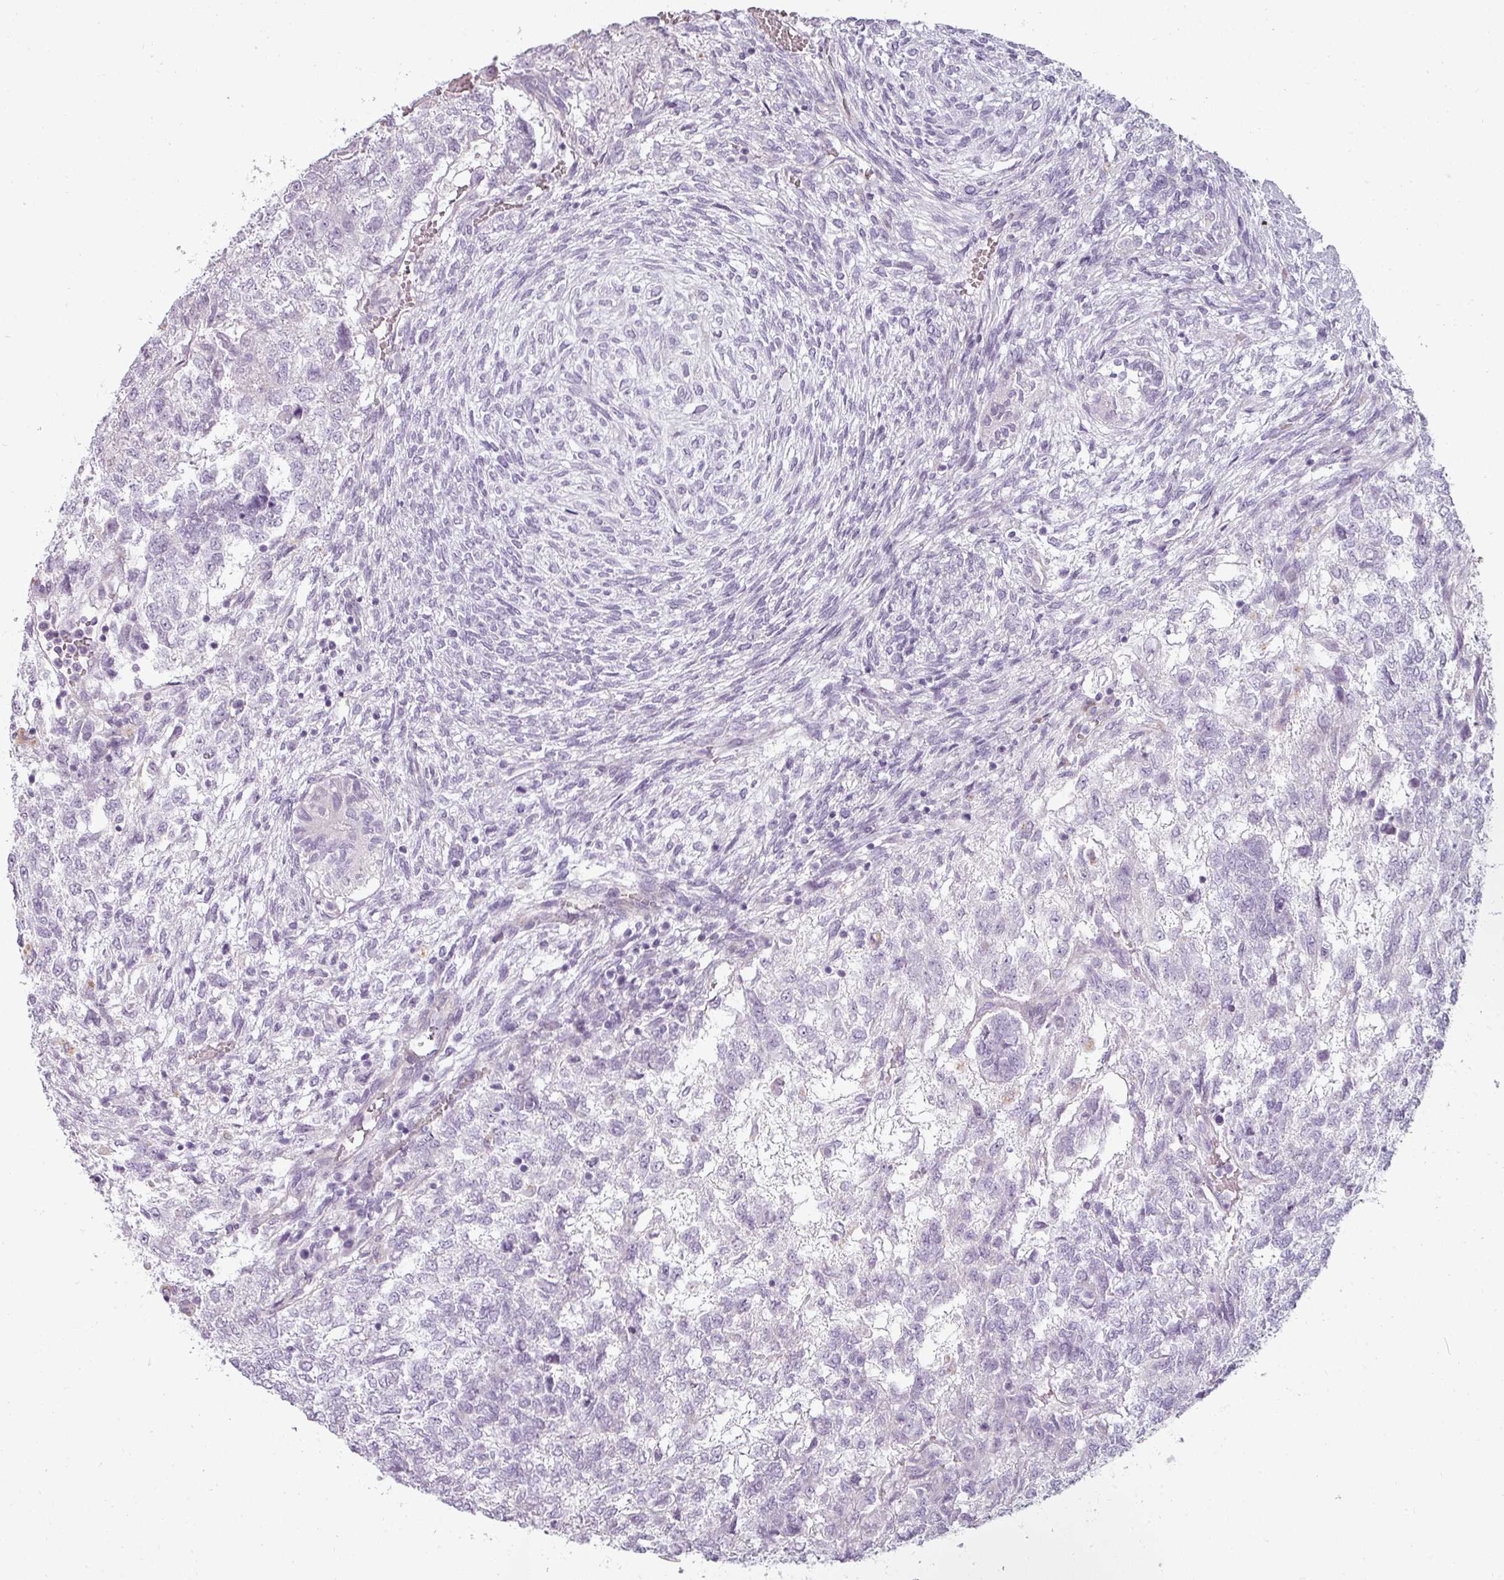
{"staining": {"intensity": "negative", "quantity": "none", "location": "none"}, "tissue": "testis cancer", "cell_type": "Tumor cells", "image_type": "cancer", "snomed": [{"axis": "morphology", "description": "Carcinoma, Embryonal, NOS"}, {"axis": "topography", "description": "Testis"}], "caption": "Protein analysis of testis cancer exhibits no significant expression in tumor cells.", "gene": "ASB1", "patient": {"sex": "male", "age": 23}}